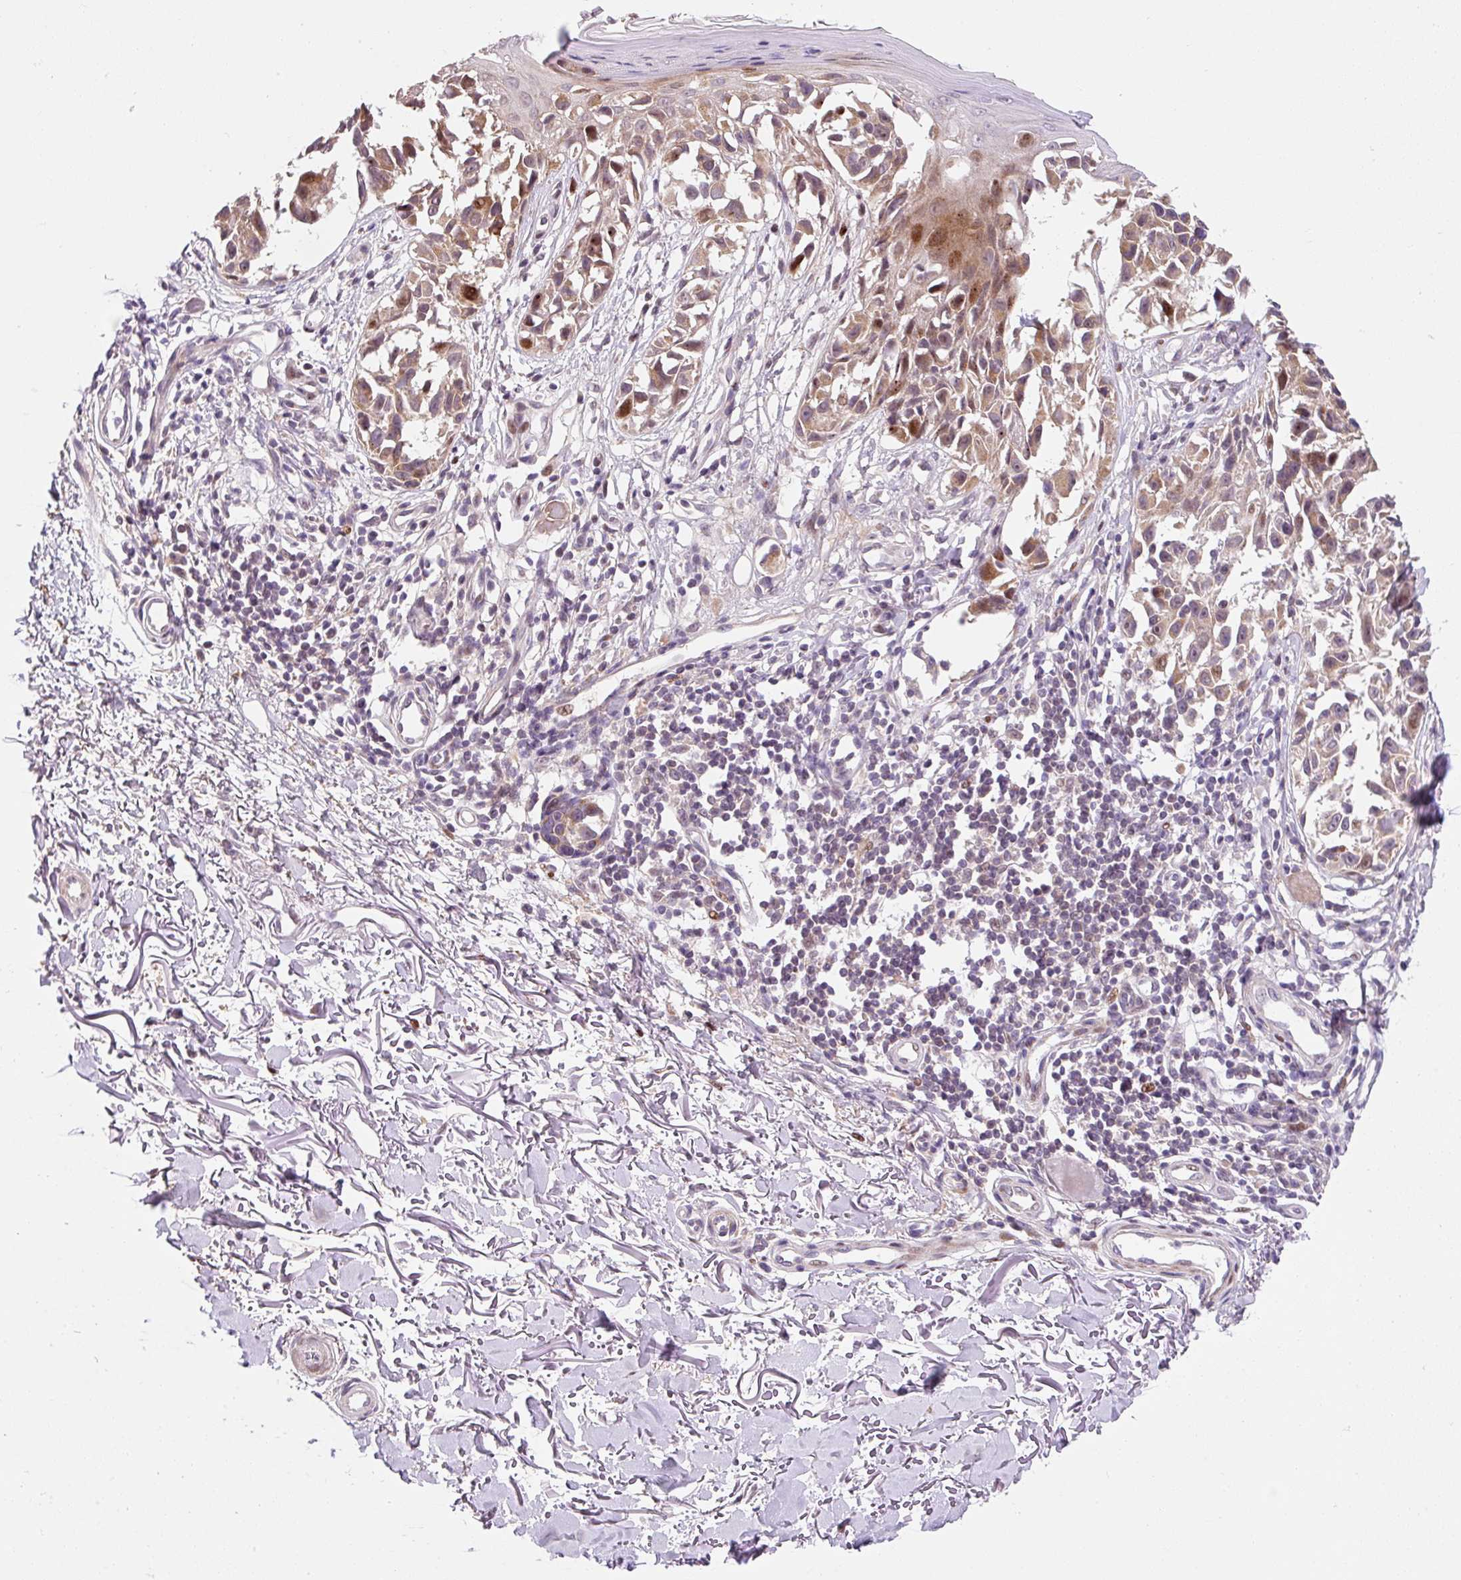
{"staining": {"intensity": "moderate", "quantity": "25%-75%", "location": "cytoplasmic/membranous,nuclear"}, "tissue": "melanoma", "cell_type": "Tumor cells", "image_type": "cancer", "snomed": [{"axis": "morphology", "description": "Malignant melanoma, NOS"}, {"axis": "topography", "description": "Skin"}], "caption": "High-power microscopy captured an immunohistochemistry (IHC) photomicrograph of malignant melanoma, revealing moderate cytoplasmic/membranous and nuclear positivity in about 25%-75% of tumor cells. The staining was performed using DAB, with brown indicating positive protein expression. Nuclei are stained blue with hematoxylin.", "gene": "SARS2", "patient": {"sex": "male", "age": 73}}